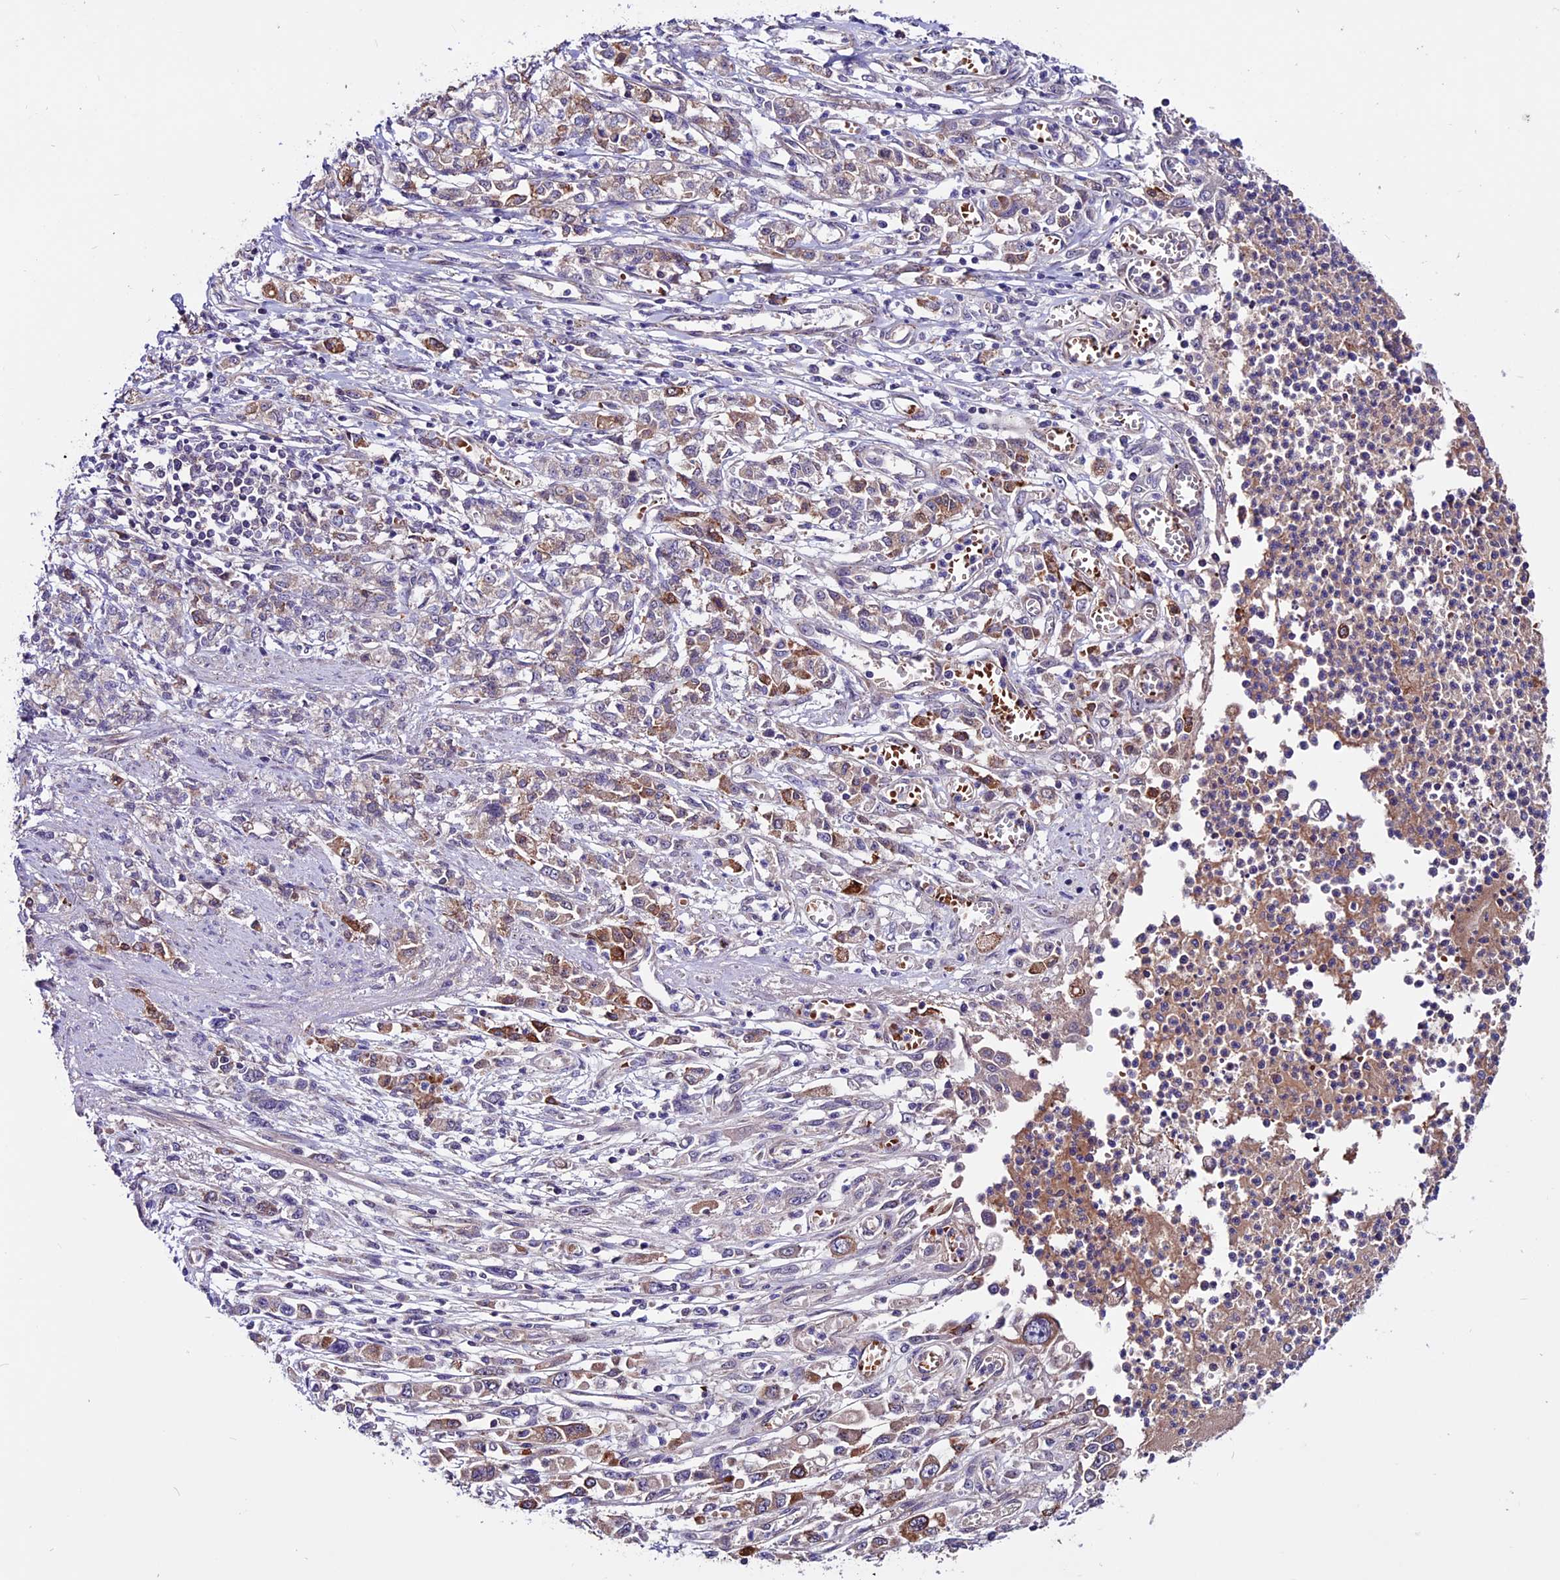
{"staining": {"intensity": "moderate", "quantity": "25%-75%", "location": "cytoplasmic/membranous"}, "tissue": "stomach cancer", "cell_type": "Tumor cells", "image_type": "cancer", "snomed": [{"axis": "morphology", "description": "Adenocarcinoma, NOS"}, {"axis": "topography", "description": "Stomach"}], "caption": "Brown immunohistochemical staining in human adenocarcinoma (stomach) exhibits moderate cytoplasmic/membranous staining in approximately 25%-75% of tumor cells.", "gene": "RINL", "patient": {"sex": "female", "age": 76}}